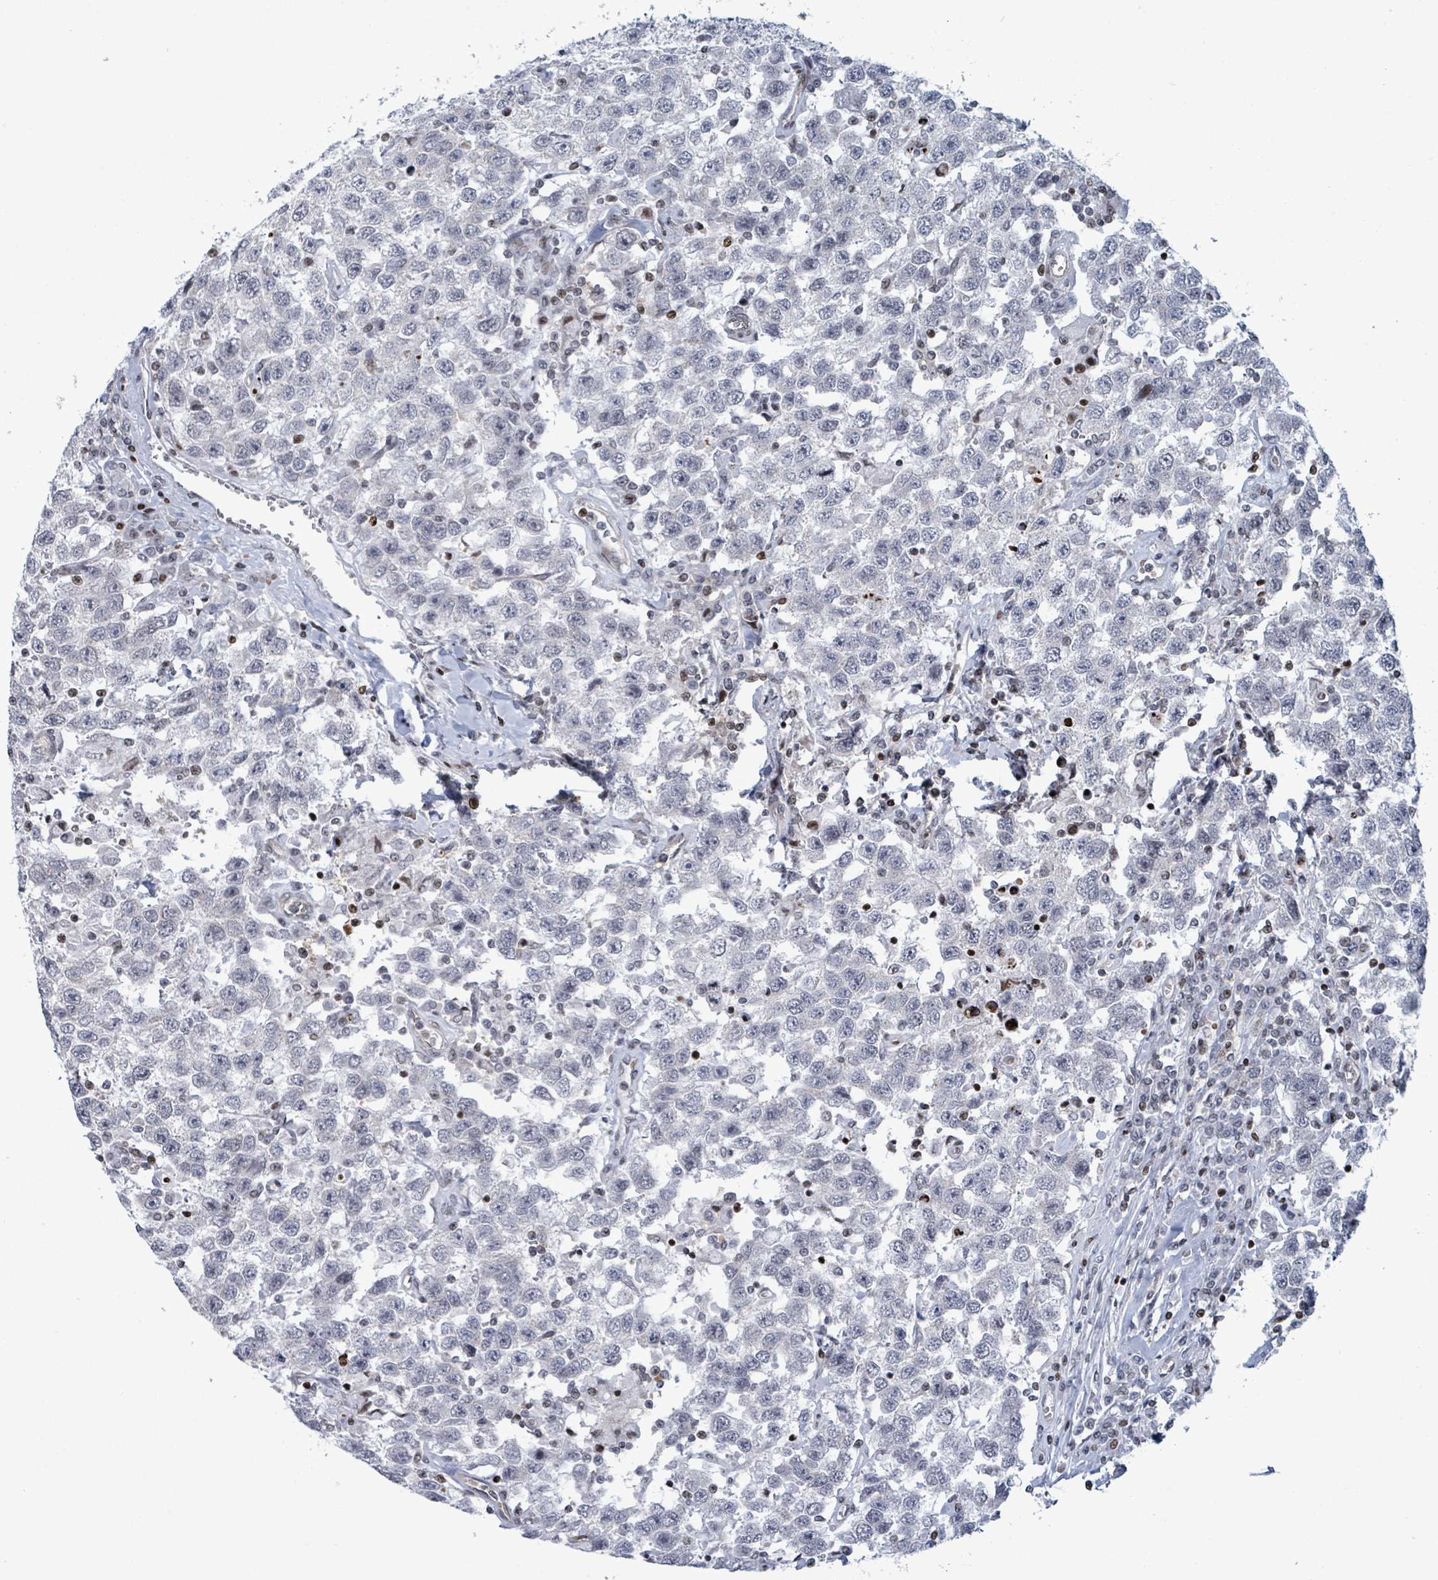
{"staining": {"intensity": "negative", "quantity": "none", "location": "none"}, "tissue": "testis cancer", "cell_type": "Tumor cells", "image_type": "cancer", "snomed": [{"axis": "morphology", "description": "Seminoma, NOS"}, {"axis": "topography", "description": "Testis"}], "caption": "Immunohistochemistry (IHC) photomicrograph of seminoma (testis) stained for a protein (brown), which reveals no staining in tumor cells.", "gene": "FNDC4", "patient": {"sex": "male", "age": 41}}